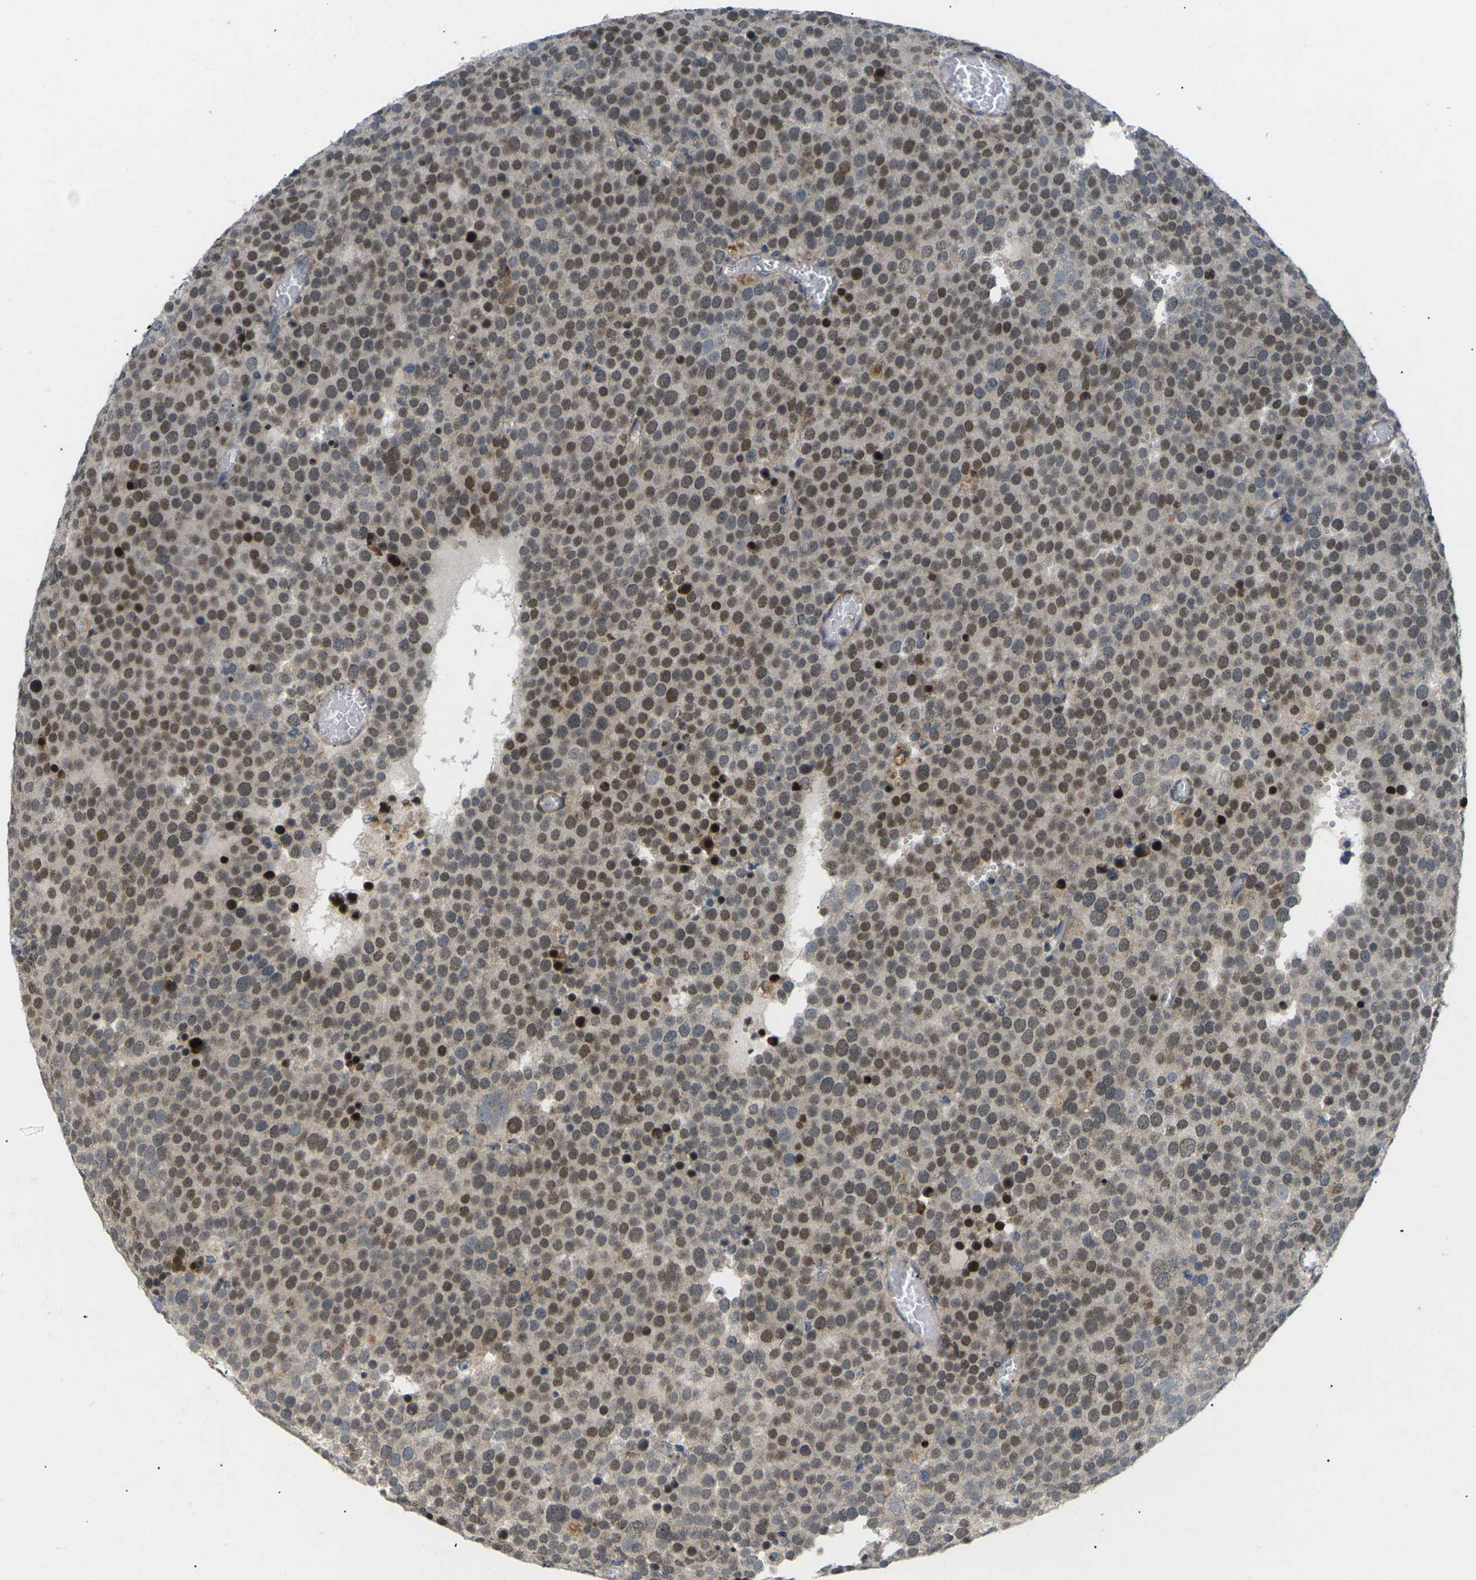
{"staining": {"intensity": "moderate", "quantity": ">75%", "location": "nuclear"}, "tissue": "testis cancer", "cell_type": "Tumor cells", "image_type": "cancer", "snomed": [{"axis": "morphology", "description": "Normal tissue, NOS"}, {"axis": "morphology", "description": "Seminoma, NOS"}, {"axis": "topography", "description": "Testis"}], "caption": "Seminoma (testis) stained with DAB (3,3'-diaminobenzidine) immunohistochemistry (IHC) displays medium levels of moderate nuclear staining in approximately >75% of tumor cells.", "gene": "RPS6KA3", "patient": {"sex": "male", "age": 71}}